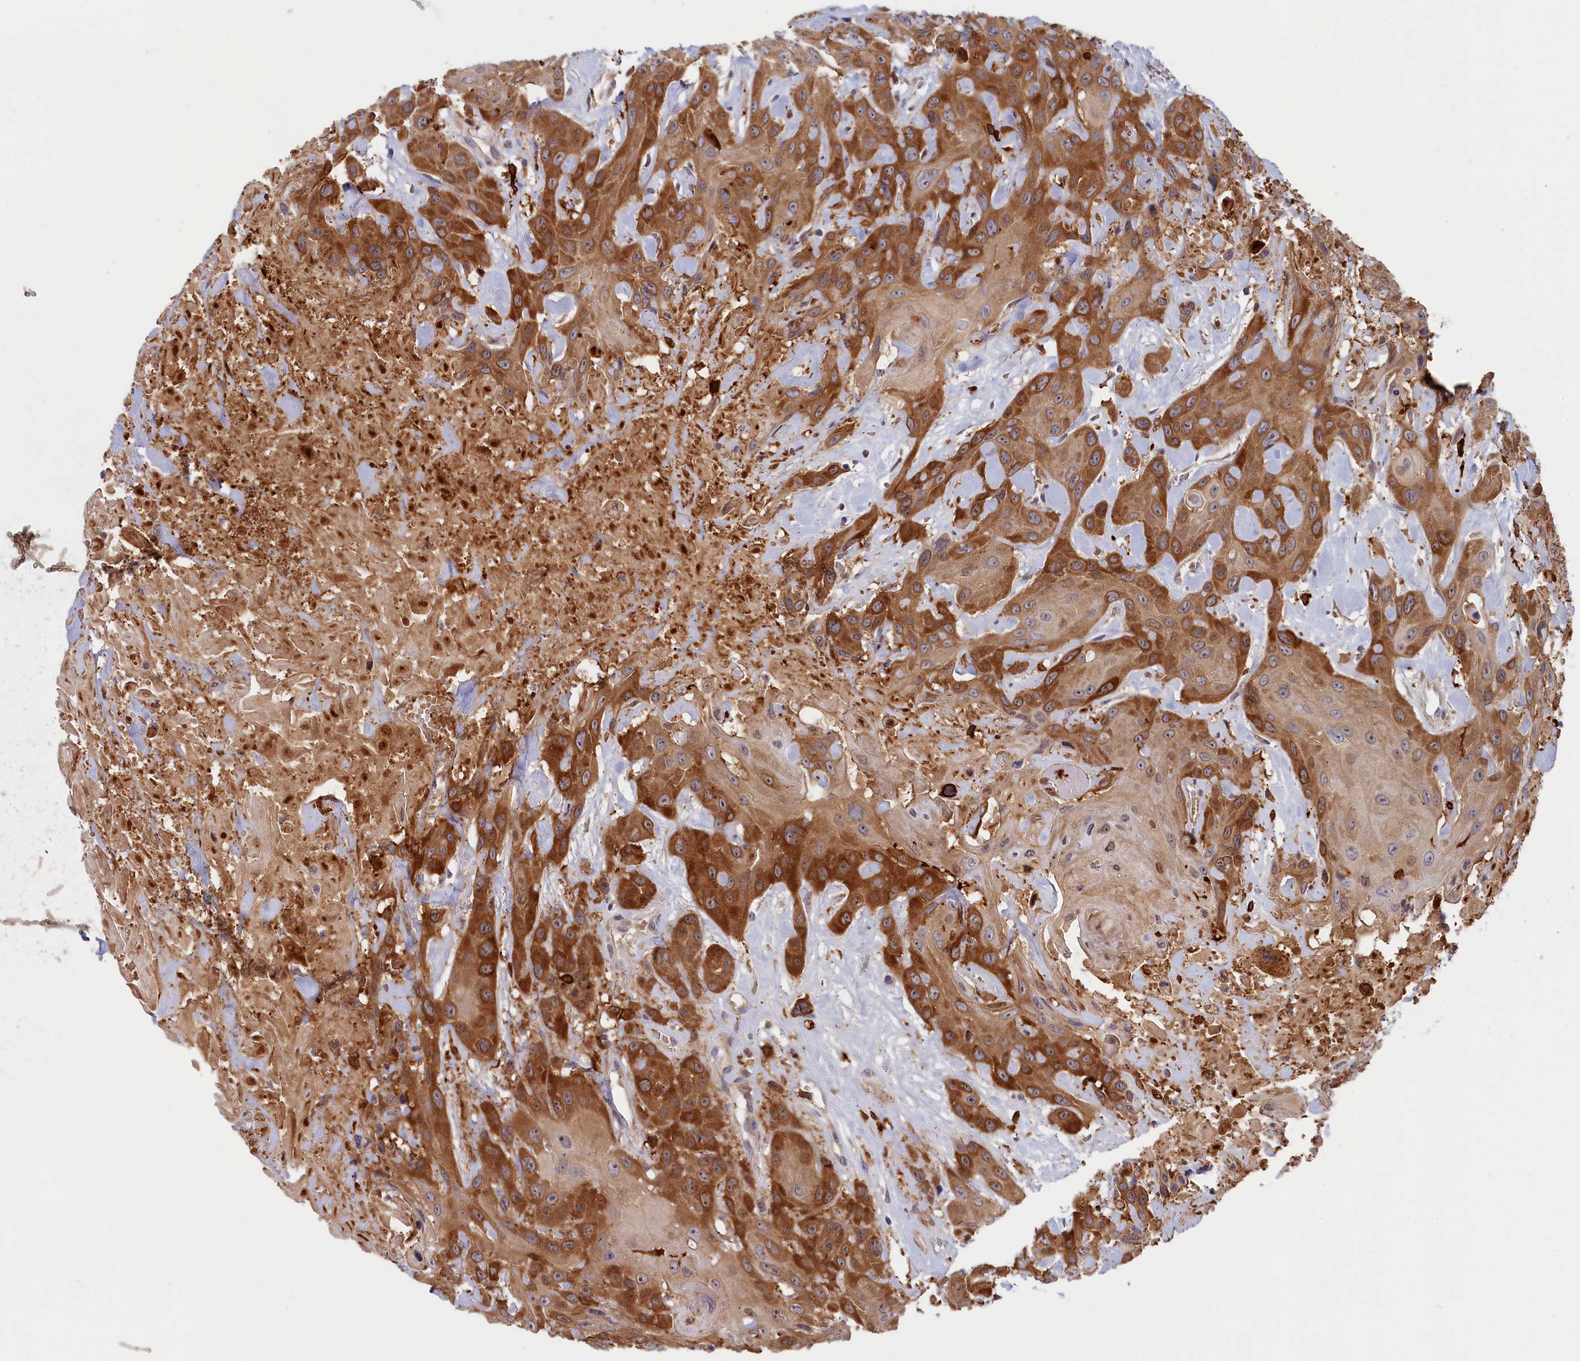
{"staining": {"intensity": "strong", "quantity": "25%-75%", "location": "cytoplasmic/membranous"}, "tissue": "head and neck cancer", "cell_type": "Tumor cells", "image_type": "cancer", "snomed": [{"axis": "morphology", "description": "Squamous cell carcinoma, NOS"}, {"axis": "topography", "description": "Head-Neck"}], "caption": "Head and neck squamous cell carcinoma stained for a protein displays strong cytoplasmic/membranous positivity in tumor cells.", "gene": "FERMT1", "patient": {"sex": "male", "age": 81}}